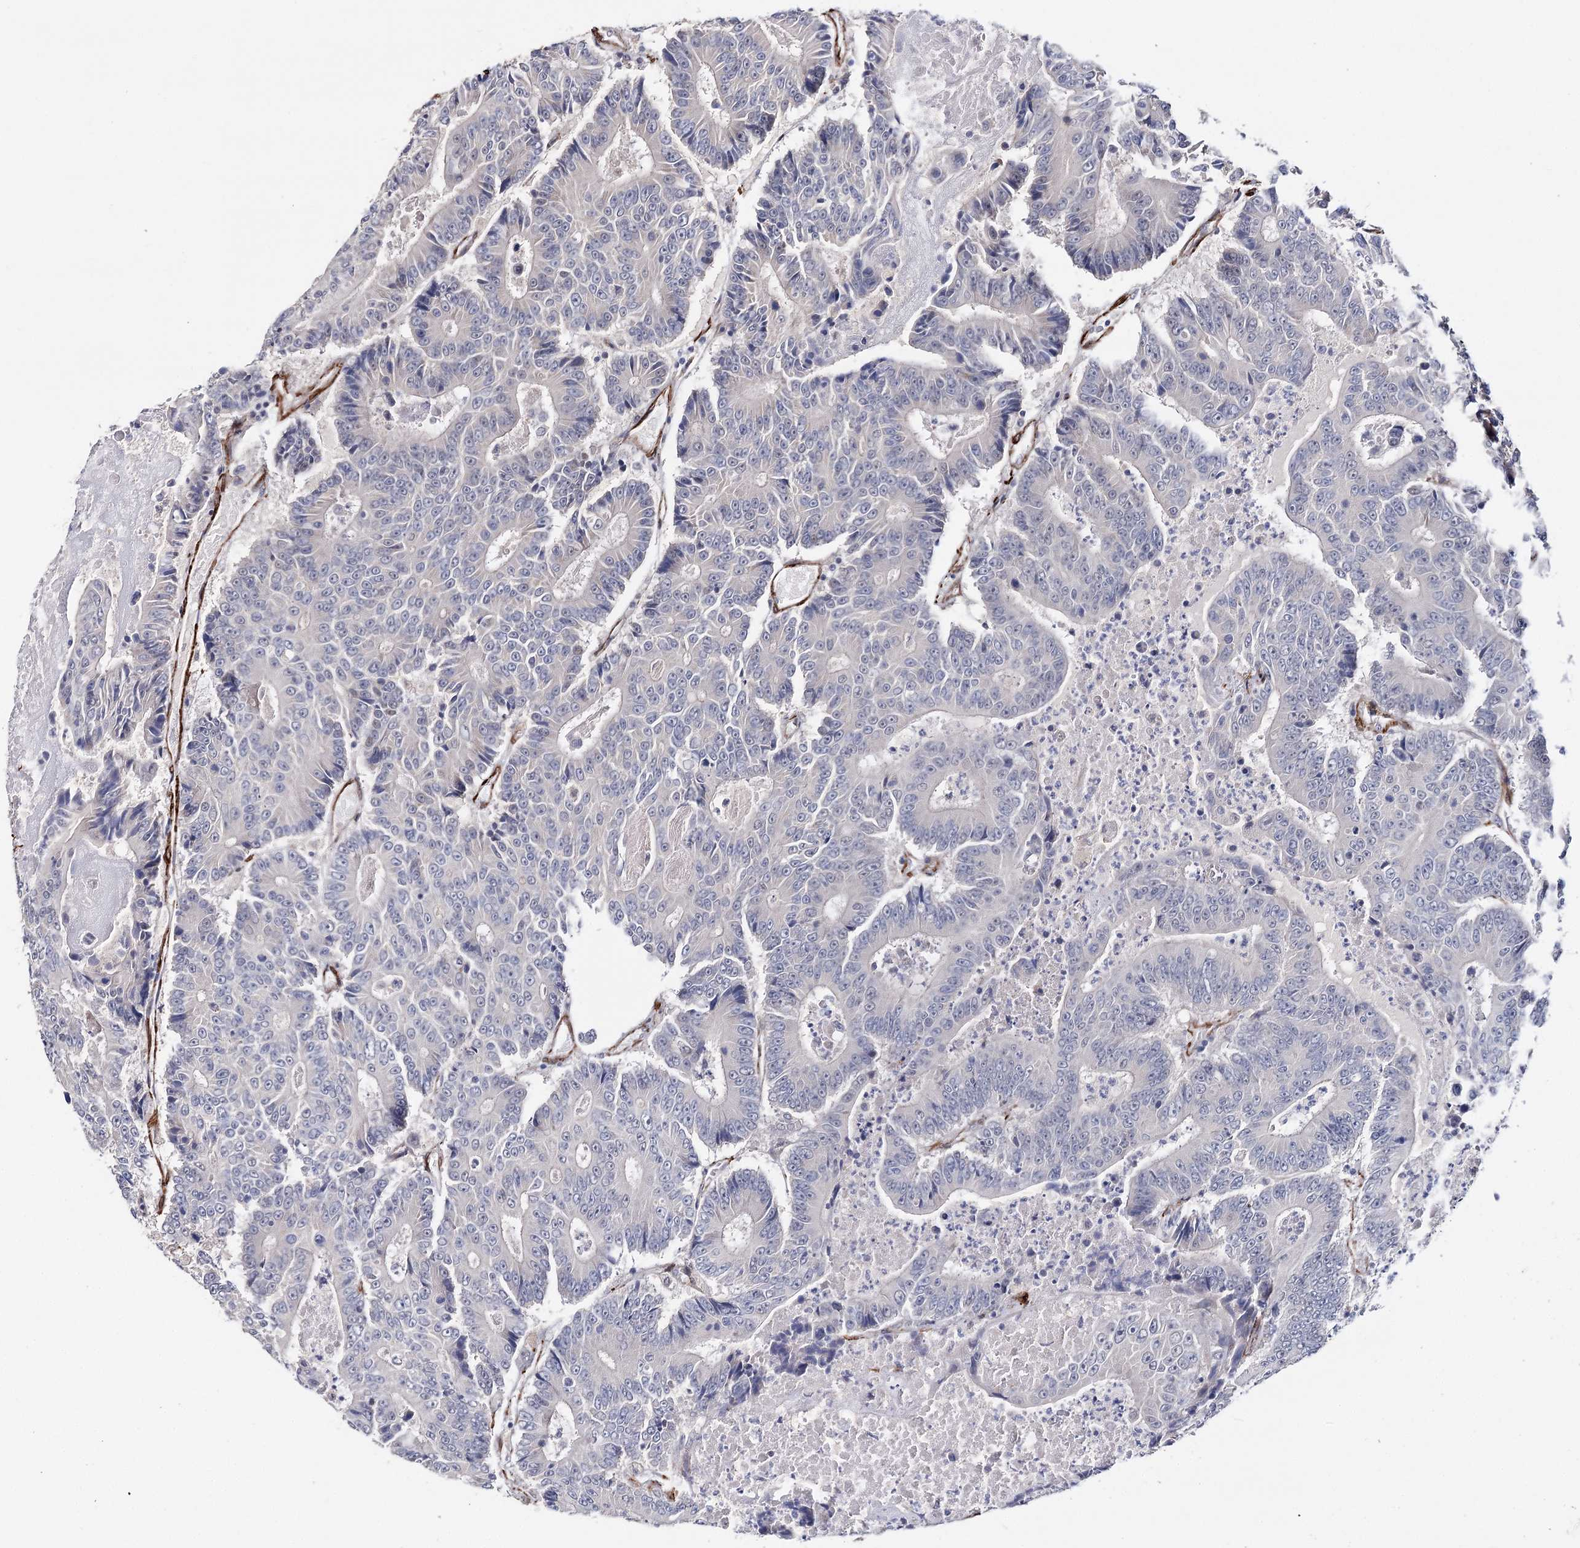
{"staining": {"intensity": "negative", "quantity": "none", "location": "none"}, "tissue": "colorectal cancer", "cell_type": "Tumor cells", "image_type": "cancer", "snomed": [{"axis": "morphology", "description": "Adenocarcinoma, NOS"}, {"axis": "topography", "description": "Colon"}], "caption": "There is no significant positivity in tumor cells of adenocarcinoma (colorectal). (Stains: DAB IHC with hematoxylin counter stain, Microscopy: brightfield microscopy at high magnification).", "gene": "CFAP46", "patient": {"sex": "male", "age": 83}}